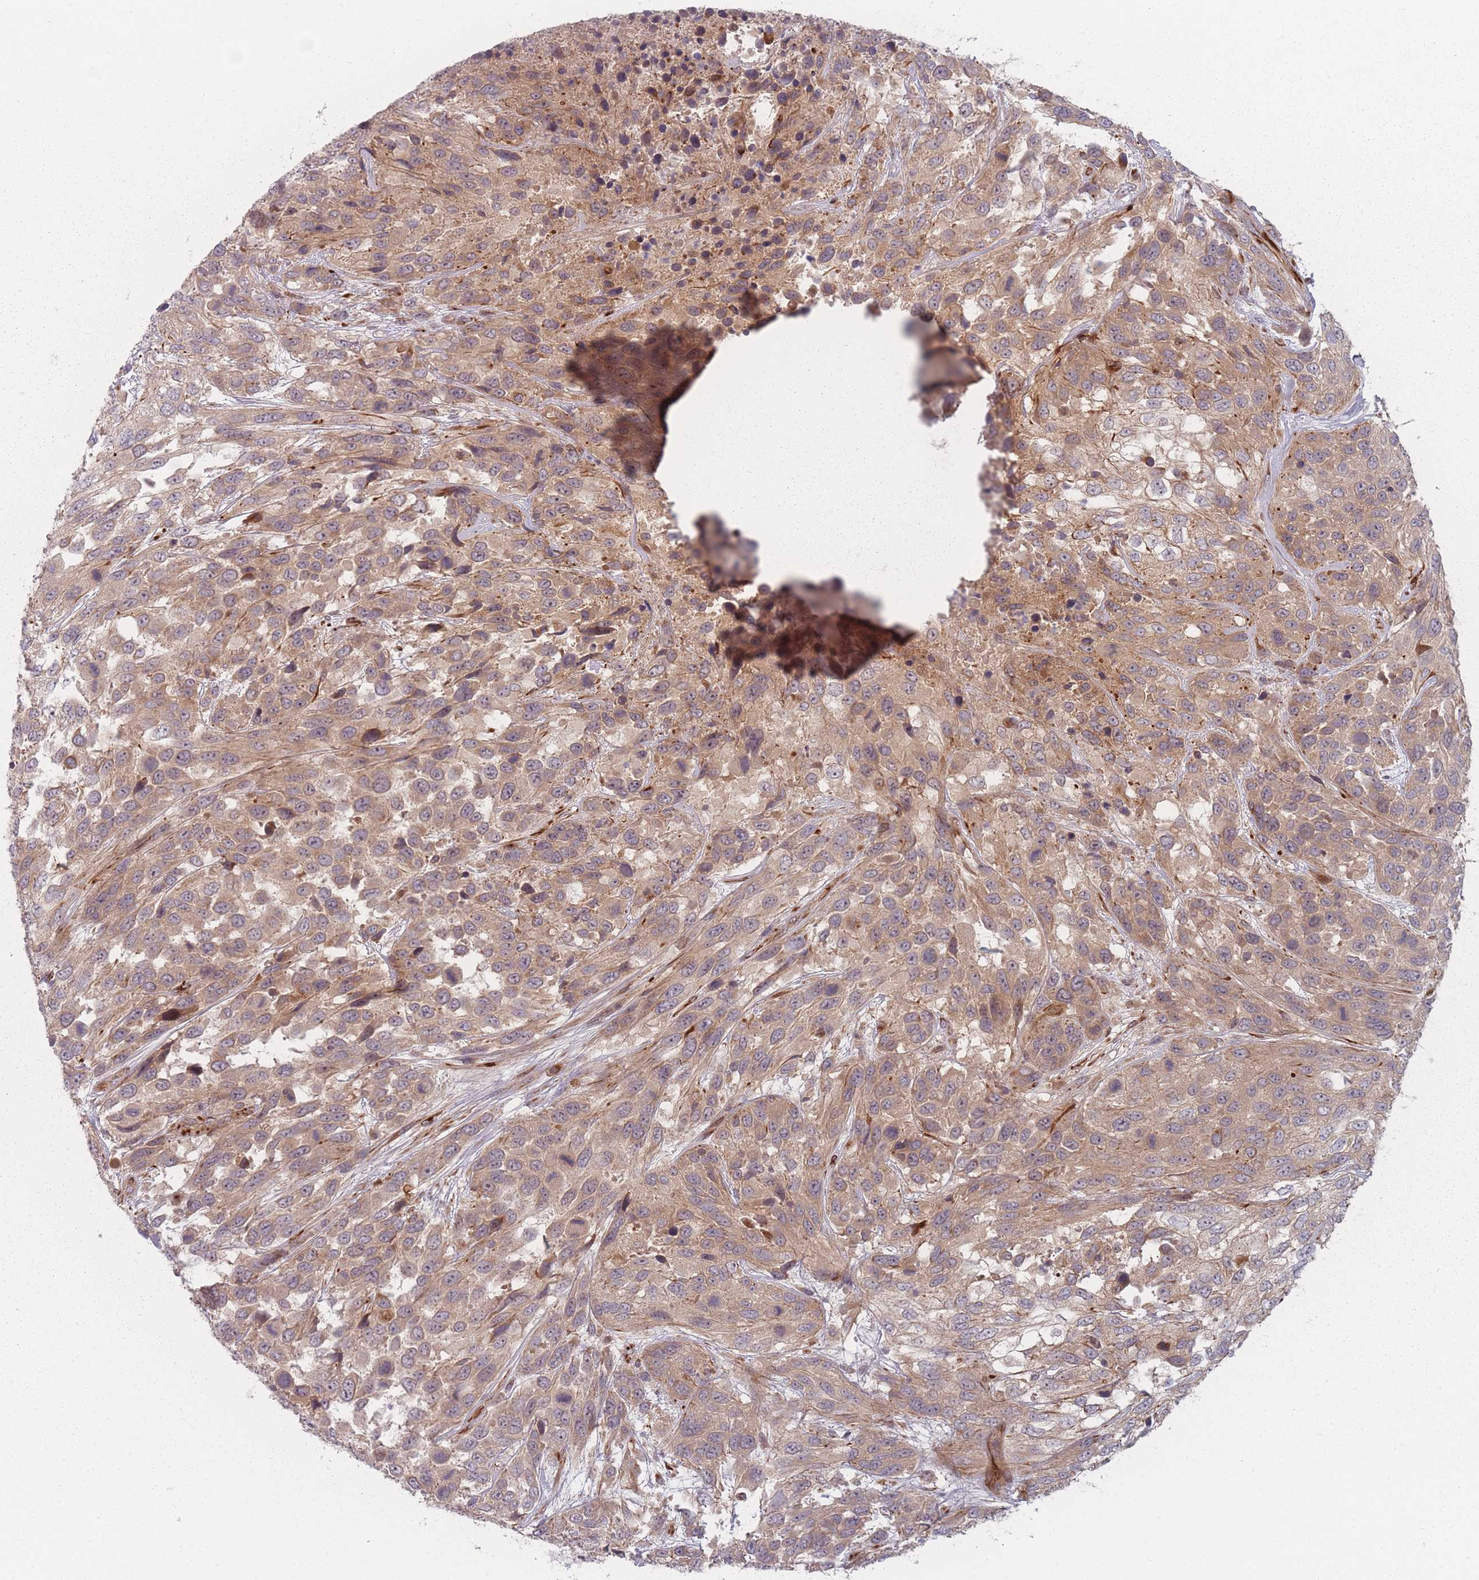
{"staining": {"intensity": "weak", "quantity": ">75%", "location": "cytoplasmic/membranous"}, "tissue": "urothelial cancer", "cell_type": "Tumor cells", "image_type": "cancer", "snomed": [{"axis": "morphology", "description": "Urothelial carcinoma, High grade"}, {"axis": "topography", "description": "Urinary bladder"}], "caption": "Urothelial cancer tissue reveals weak cytoplasmic/membranous expression in about >75% of tumor cells, visualized by immunohistochemistry. (brown staining indicates protein expression, while blue staining denotes nuclei).", "gene": "EEF1AKMT2", "patient": {"sex": "female", "age": 70}}